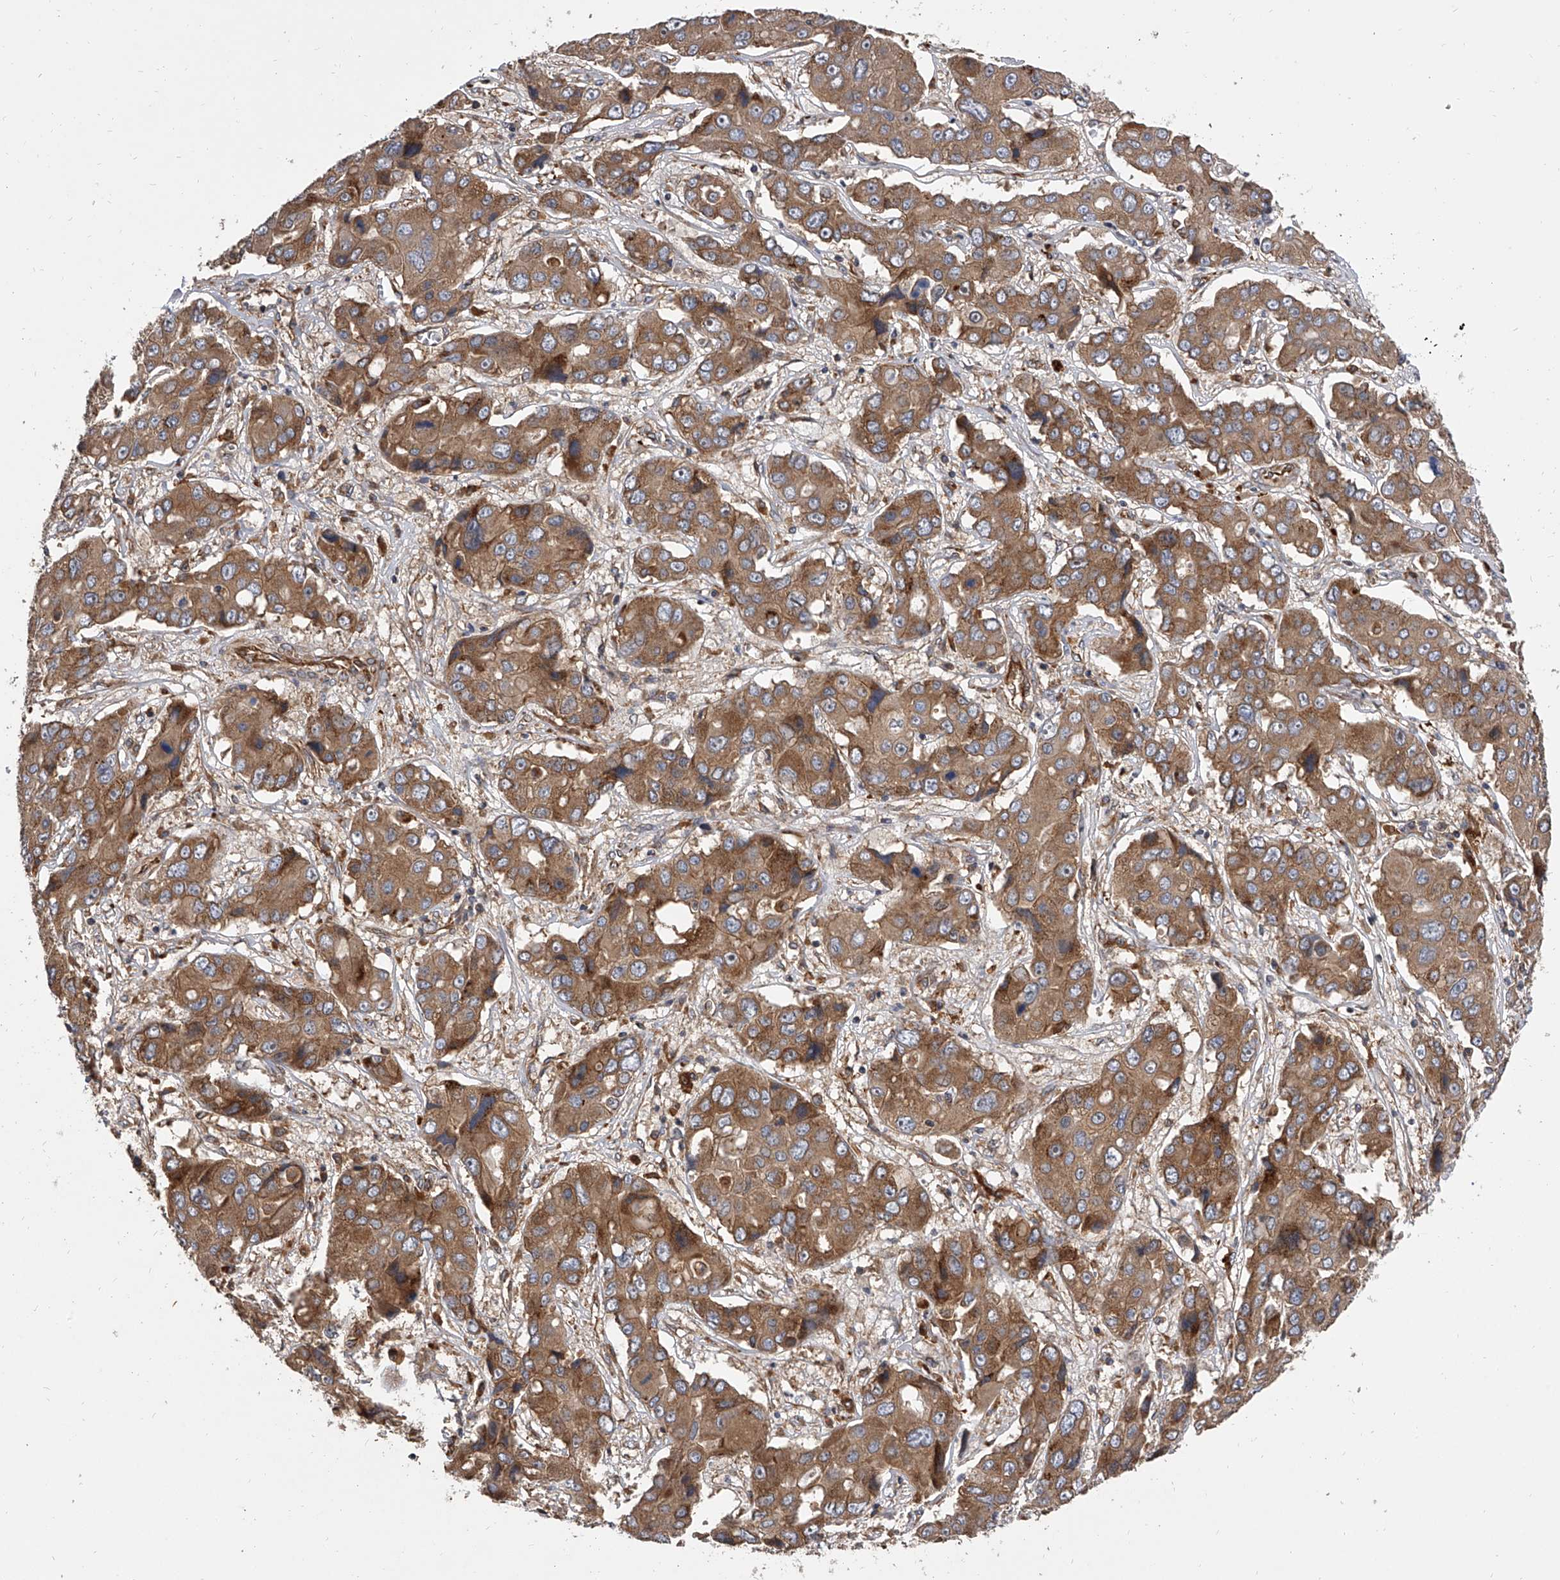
{"staining": {"intensity": "moderate", "quantity": ">75%", "location": "cytoplasmic/membranous"}, "tissue": "liver cancer", "cell_type": "Tumor cells", "image_type": "cancer", "snomed": [{"axis": "morphology", "description": "Cholangiocarcinoma"}, {"axis": "topography", "description": "Liver"}], "caption": "Immunohistochemistry (IHC) histopathology image of liver cholangiocarcinoma stained for a protein (brown), which demonstrates medium levels of moderate cytoplasmic/membranous positivity in about >75% of tumor cells.", "gene": "EXOC4", "patient": {"sex": "male", "age": 67}}